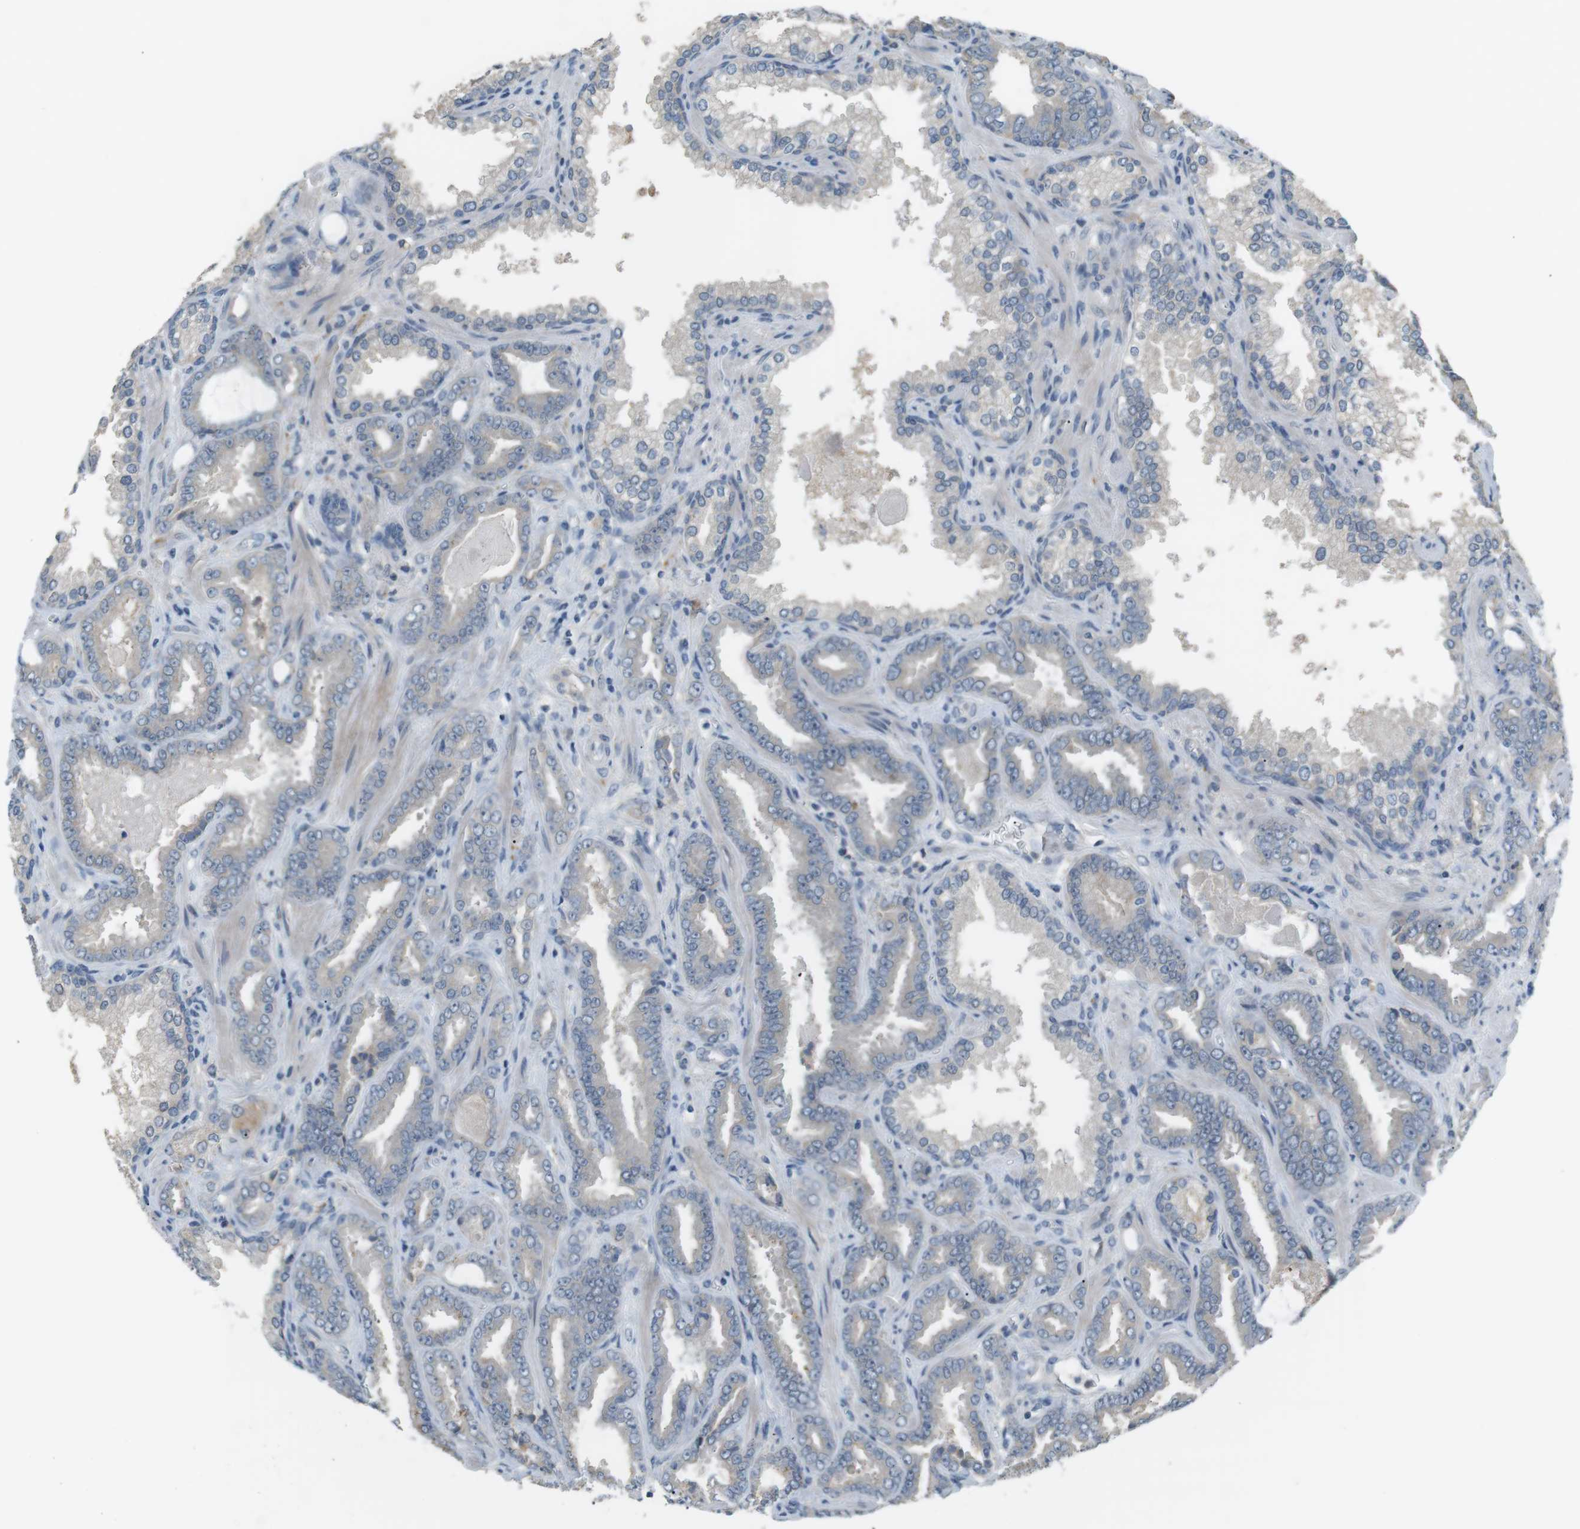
{"staining": {"intensity": "negative", "quantity": "none", "location": "none"}, "tissue": "prostate cancer", "cell_type": "Tumor cells", "image_type": "cancer", "snomed": [{"axis": "morphology", "description": "Adenocarcinoma, Low grade"}, {"axis": "topography", "description": "Prostate"}], "caption": "This is a micrograph of immunohistochemistry staining of prostate cancer, which shows no expression in tumor cells.", "gene": "RTN3", "patient": {"sex": "male", "age": 60}}